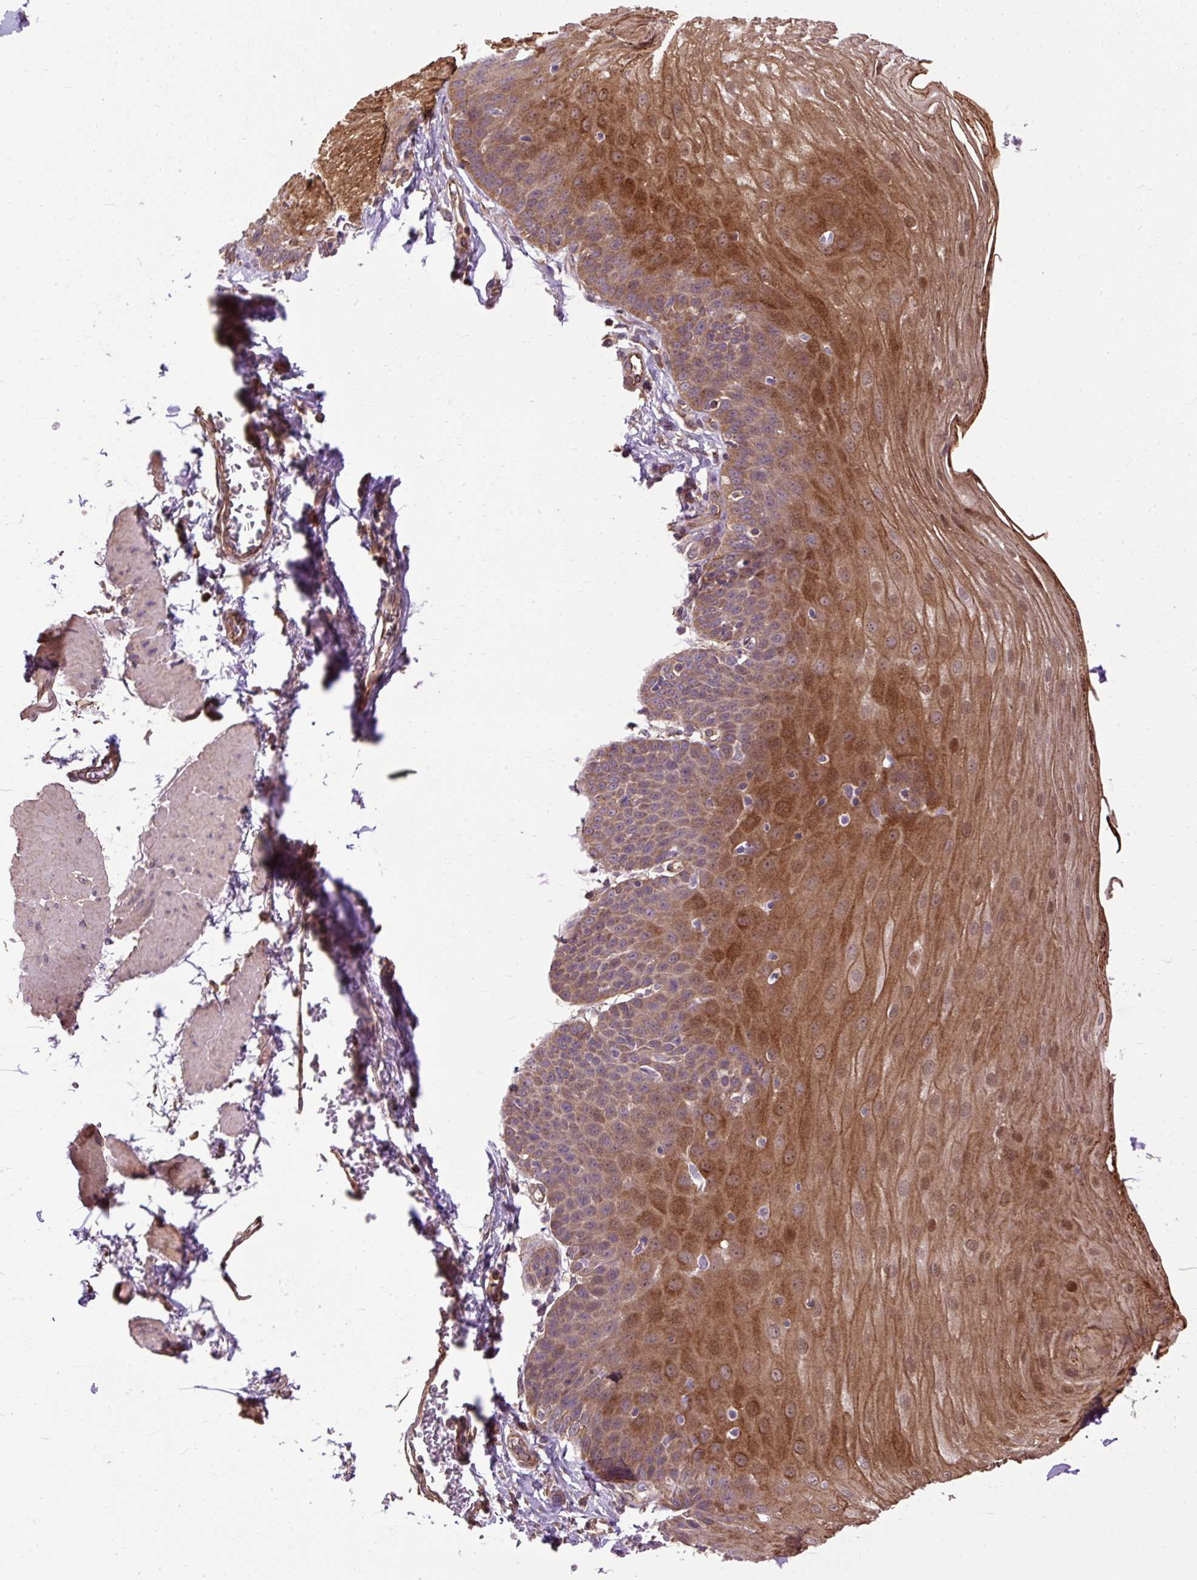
{"staining": {"intensity": "moderate", "quantity": ">75%", "location": "cytoplasmic/membranous,nuclear"}, "tissue": "esophagus", "cell_type": "Squamous epithelial cells", "image_type": "normal", "snomed": [{"axis": "morphology", "description": "Normal tissue, NOS"}, {"axis": "topography", "description": "Esophagus"}], "caption": "Immunohistochemistry histopathology image of unremarkable esophagus: human esophagus stained using immunohistochemistry shows medium levels of moderate protein expression localized specifically in the cytoplasmic/membranous,nuclear of squamous epithelial cells, appearing as a cytoplasmic/membranous,nuclear brown color.", "gene": "FLRT1", "patient": {"sex": "female", "age": 81}}